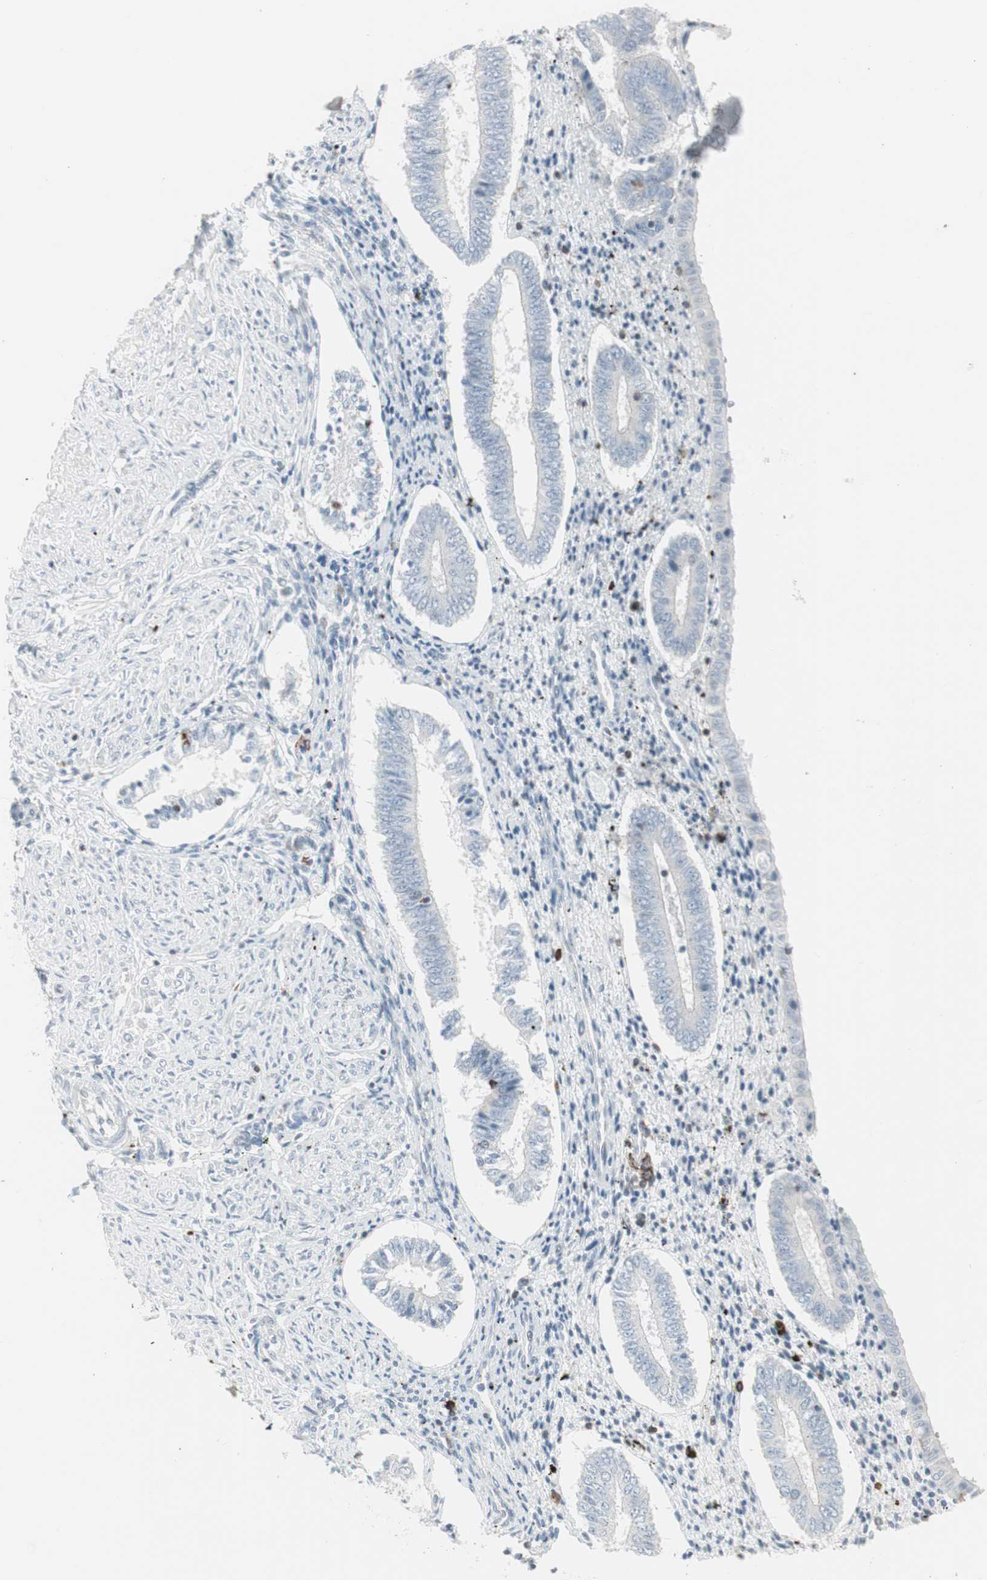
{"staining": {"intensity": "negative", "quantity": "none", "location": "none"}, "tissue": "endometrium", "cell_type": "Cells in endometrial stroma", "image_type": "normal", "snomed": [{"axis": "morphology", "description": "Normal tissue, NOS"}, {"axis": "topography", "description": "Endometrium"}], "caption": "Endometrium stained for a protein using IHC reveals no expression cells in endometrial stroma.", "gene": "MAP4K4", "patient": {"sex": "female", "age": 42}}